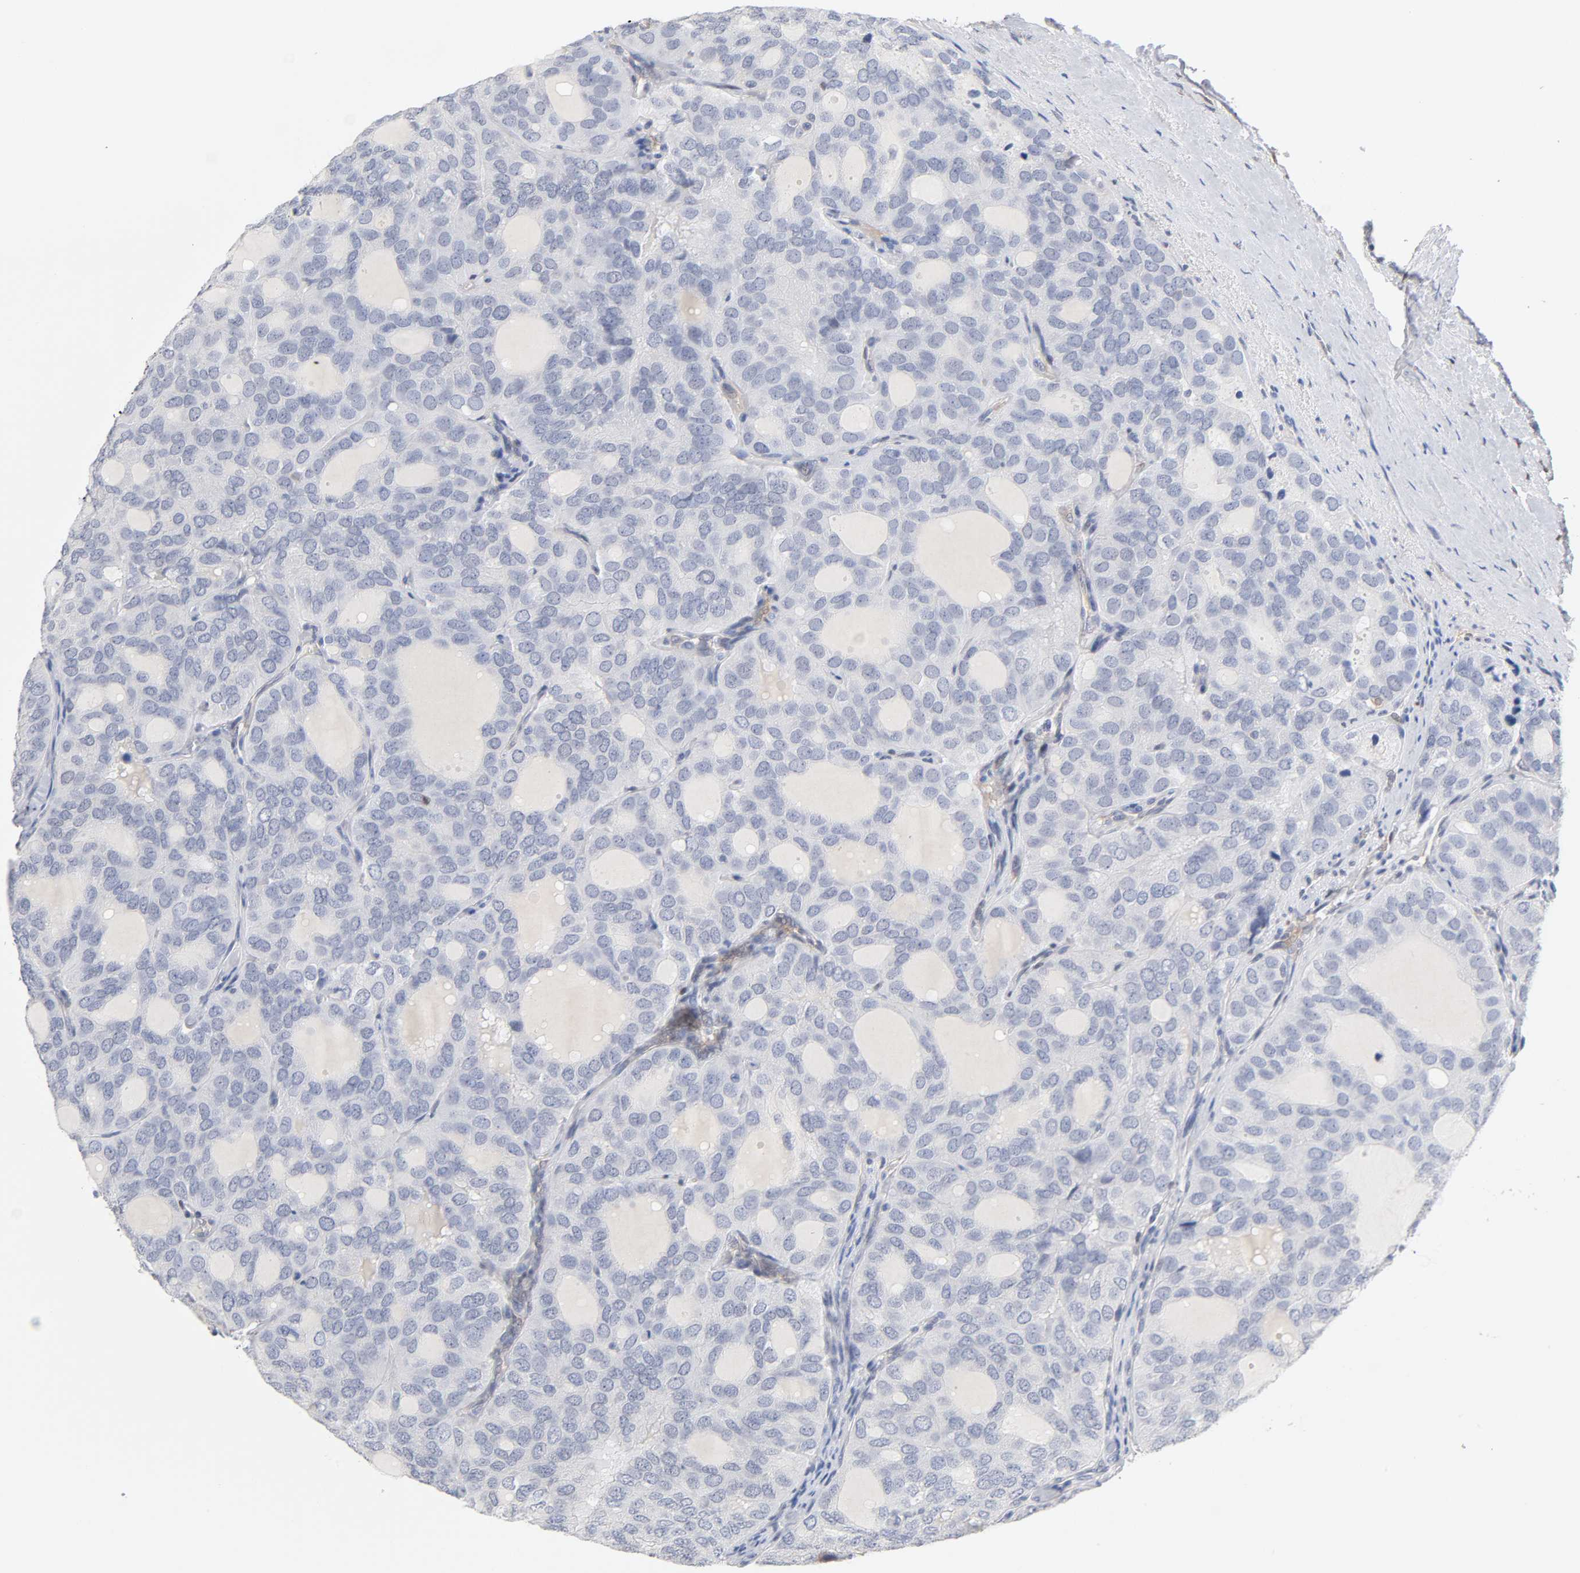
{"staining": {"intensity": "negative", "quantity": "none", "location": "none"}, "tissue": "thyroid cancer", "cell_type": "Tumor cells", "image_type": "cancer", "snomed": [{"axis": "morphology", "description": "Follicular adenoma carcinoma, NOS"}, {"axis": "topography", "description": "Thyroid gland"}], "caption": "IHC histopathology image of neoplastic tissue: human follicular adenoma carcinoma (thyroid) stained with DAB demonstrates no significant protein positivity in tumor cells.", "gene": "NFATC1", "patient": {"sex": "male", "age": 75}}